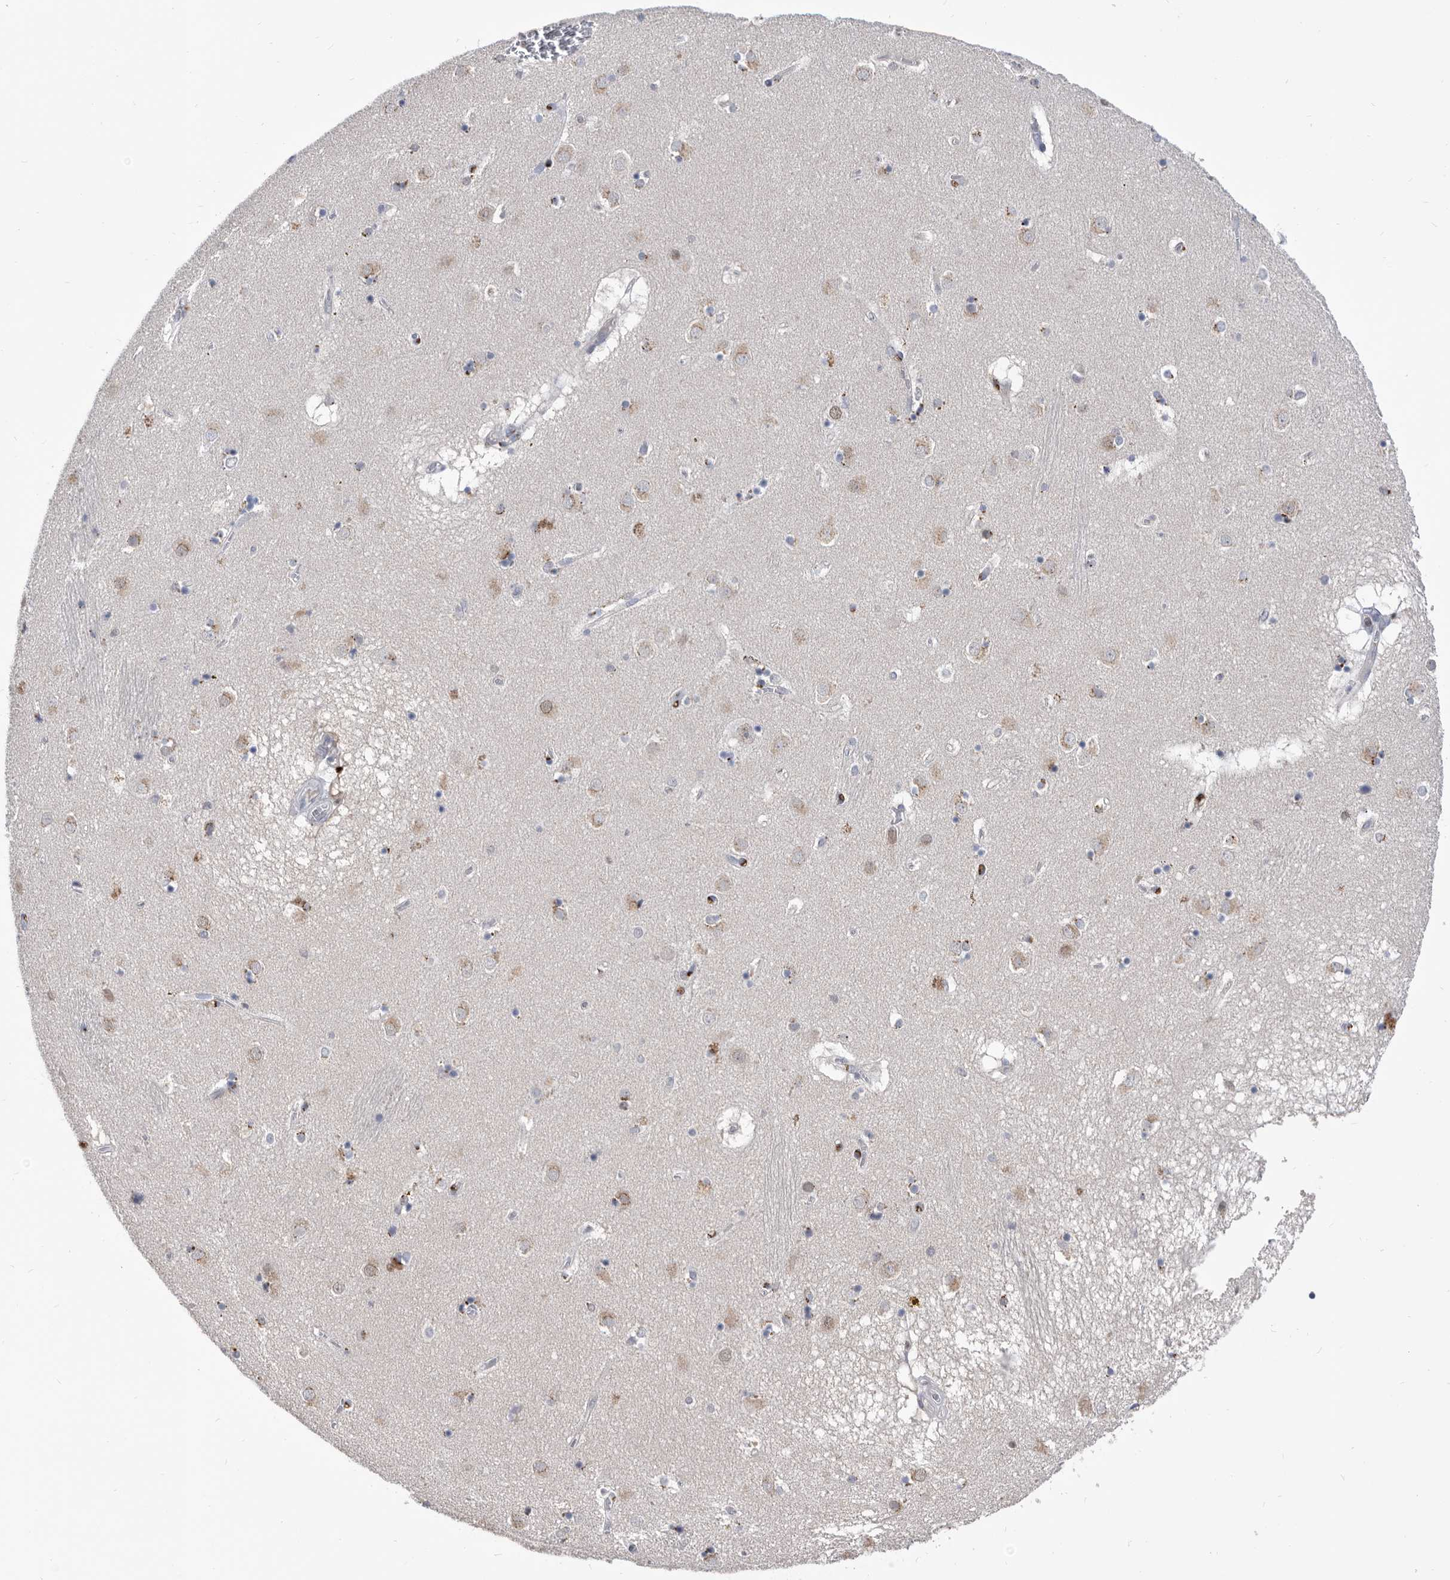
{"staining": {"intensity": "negative", "quantity": "none", "location": "none"}, "tissue": "caudate", "cell_type": "Glial cells", "image_type": "normal", "snomed": [{"axis": "morphology", "description": "Normal tissue, NOS"}, {"axis": "topography", "description": "Lateral ventricle wall"}], "caption": "The micrograph shows no significant positivity in glial cells of caudate.", "gene": "TSTD1", "patient": {"sex": "male", "age": 70}}